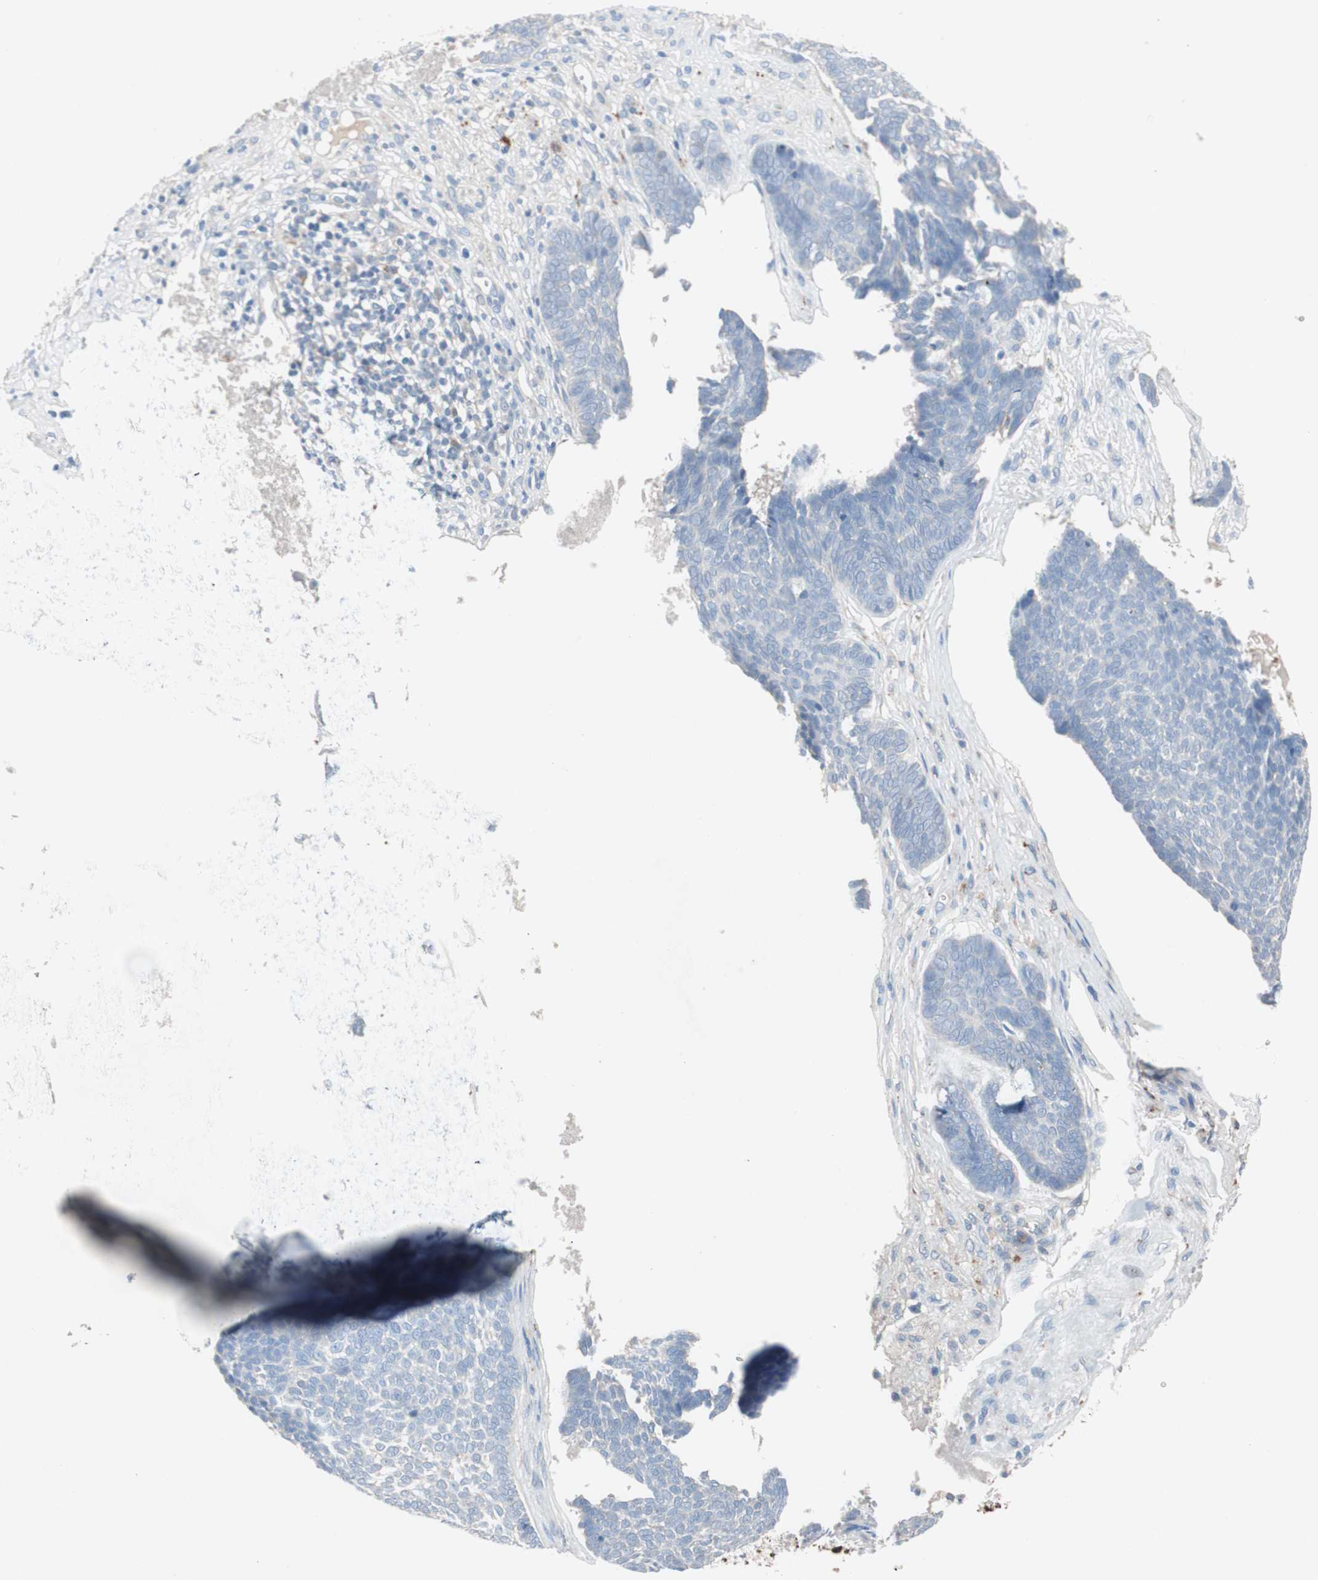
{"staining": {"intensity": "negative", "quantity": "none", "location": "none"}, "tissue": "skin cancer", "cell_type": "Tumor cells", "image_type": "cancer", "snomed": [{"axis": "morphology", "description": "Basal cell carcinoma"}, {"axis": "topography", "description": "Skin"}], "caption": "This is a micrograph of IHC staining of basal cell carcinoma (skin), which shows no staining in tumor cells.", "gene": "CLEC4D", "patient": {"sex": "male", "age": 84}}